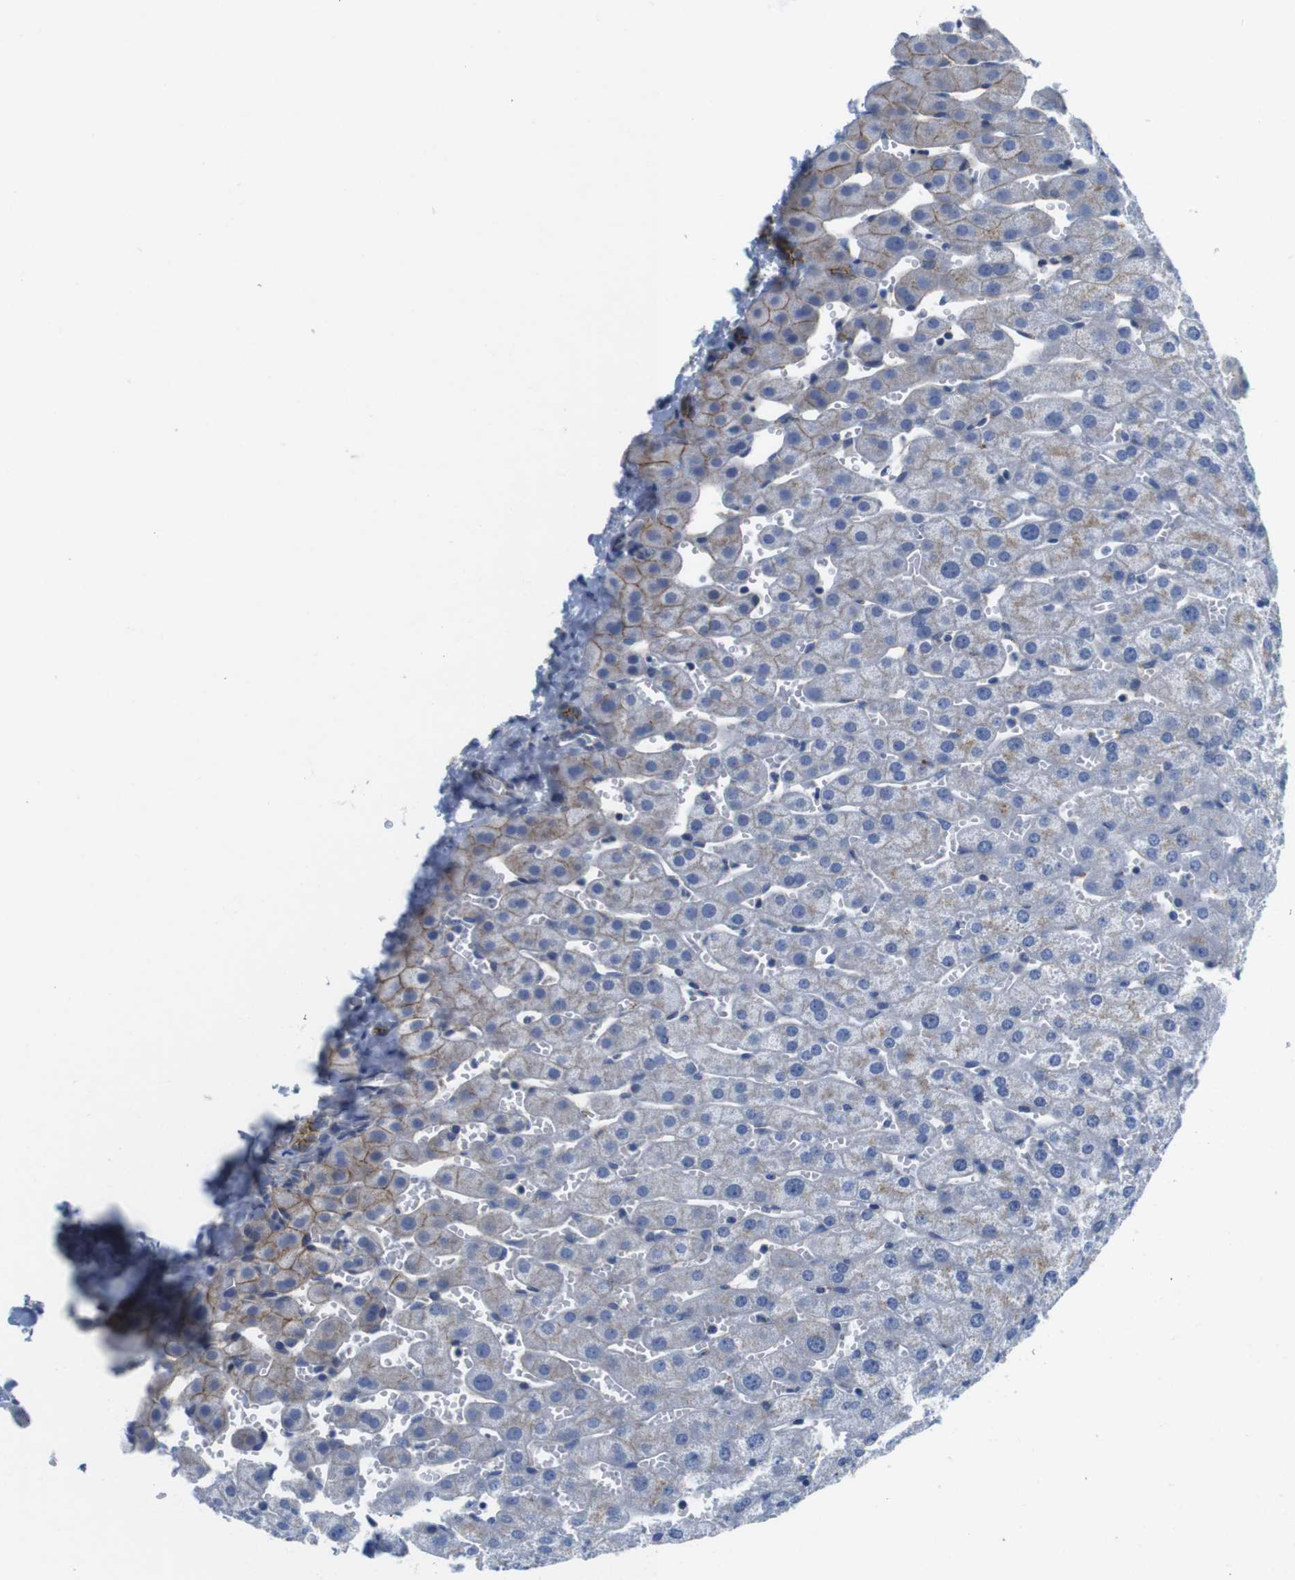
{"staining": {"intensity": "negative", "quantity": "none", "location": "none"}, "tissue": "liver", "cell_type": "Cholangiocytes", "image_type": "normal", "snomed": [{"axis": "morphology", "description": "Normal tissue, NOS"}, {"axis": "morphology", "description": "Fibrosis, NOS"}, {"axis": "topography", "description": "Liver"}], "caption": "Liver stained for a protein using immunohistochemistry exhibits no expression cholangiocytes.", "gene": "SCRIB", "patient": {"sex": "female", "age": 29}}